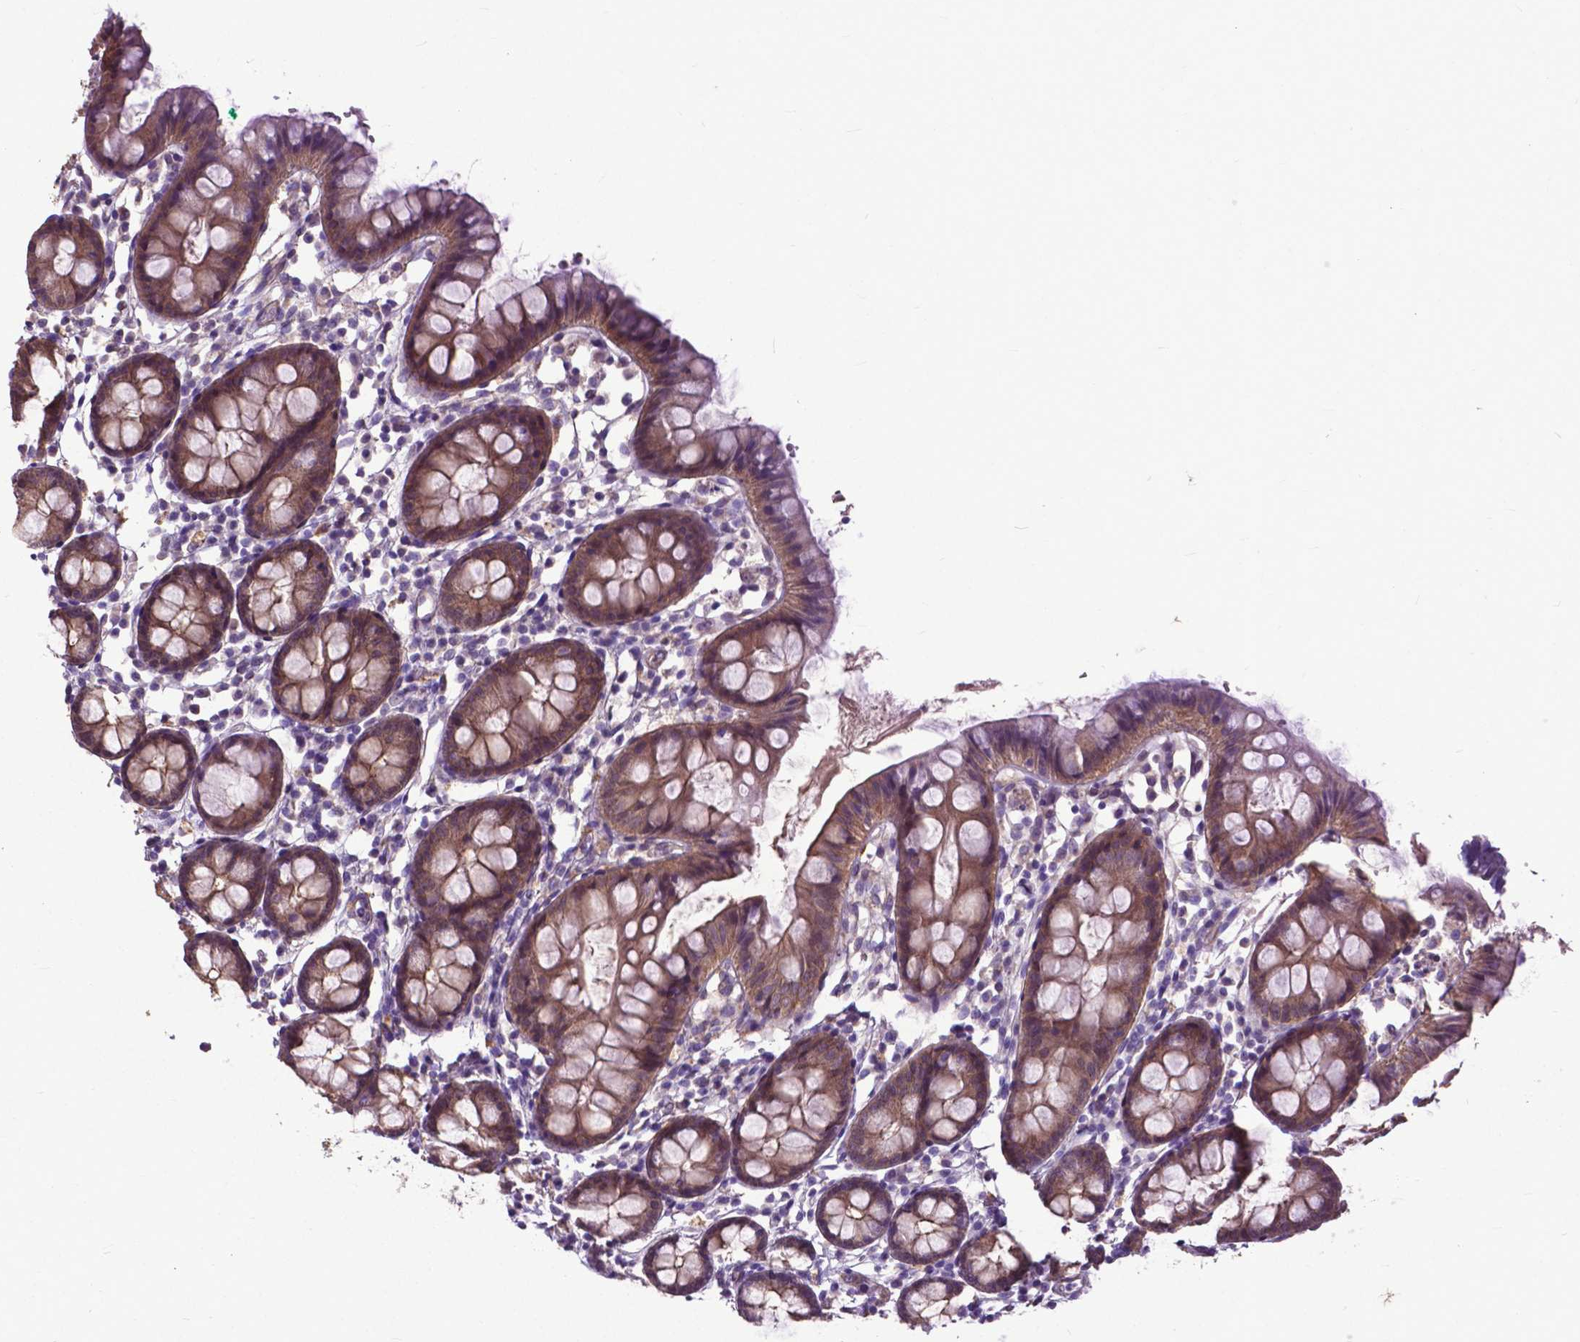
{"staining": {"intensity": "weak", "quantity": ">75%", "location": "cytoplasmic/membranous"}, "tissue": "colon", "cell_type": "Endothelial cells", "image_type": "normal", "snomed": [{"axis": "morphology", "description": "Normal tissue, NOS"}, {"axis": "topography", "description": "Colon"}], "caption": "High-magnification brightfield microscopy of normal colon stained with DAB (3,3'-diaminobenzidine) (brown) and counterstained with hematoxylin (blue). endothelial cells exhibit weak cytoplasmic/membranous staining is seen in approximately>75% of cells.", "gene": "PDLIM1", "patient": {"sex": "female", "age": 84}}